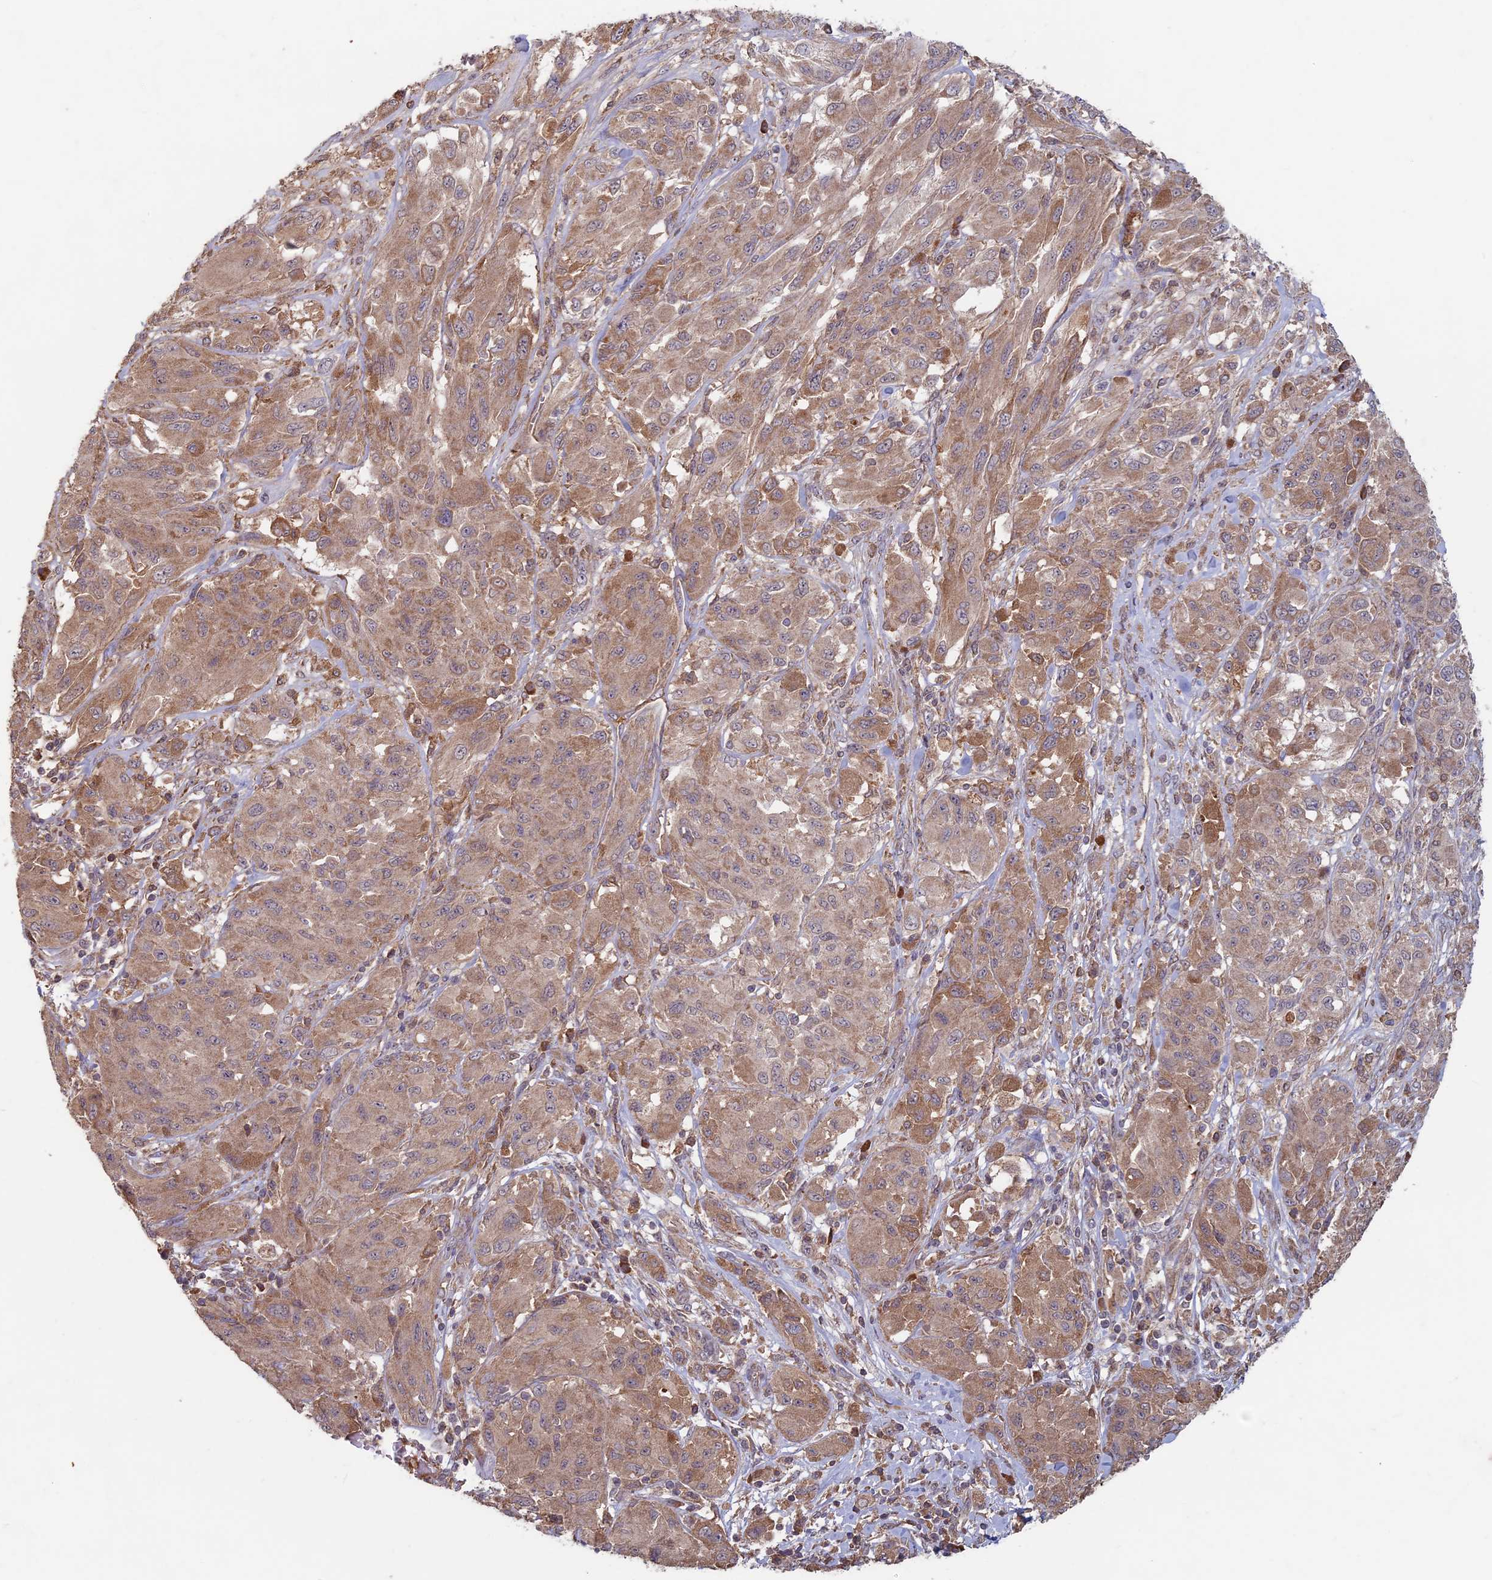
{"staining": {"intensity": "moderate", "quantity": ">75%", "location": "cytoplasmic/membranous"}, "tissue": "melanoma", "cell_type": "Tumor cells", "image_type": "cancer", "snomed": [{"axis": "morphology", "description": "Malignant melanoma, NOS"}, {"axis": "topography", "description": "Skin"}], "caption": "Melanoma stained with a brown dye exhibits moderate cytoplasmic/membranous positive expression in approximately >75% of tumor cells.", "gene": "RCCD1", "patient": {"sex": "female", "age": 91}}